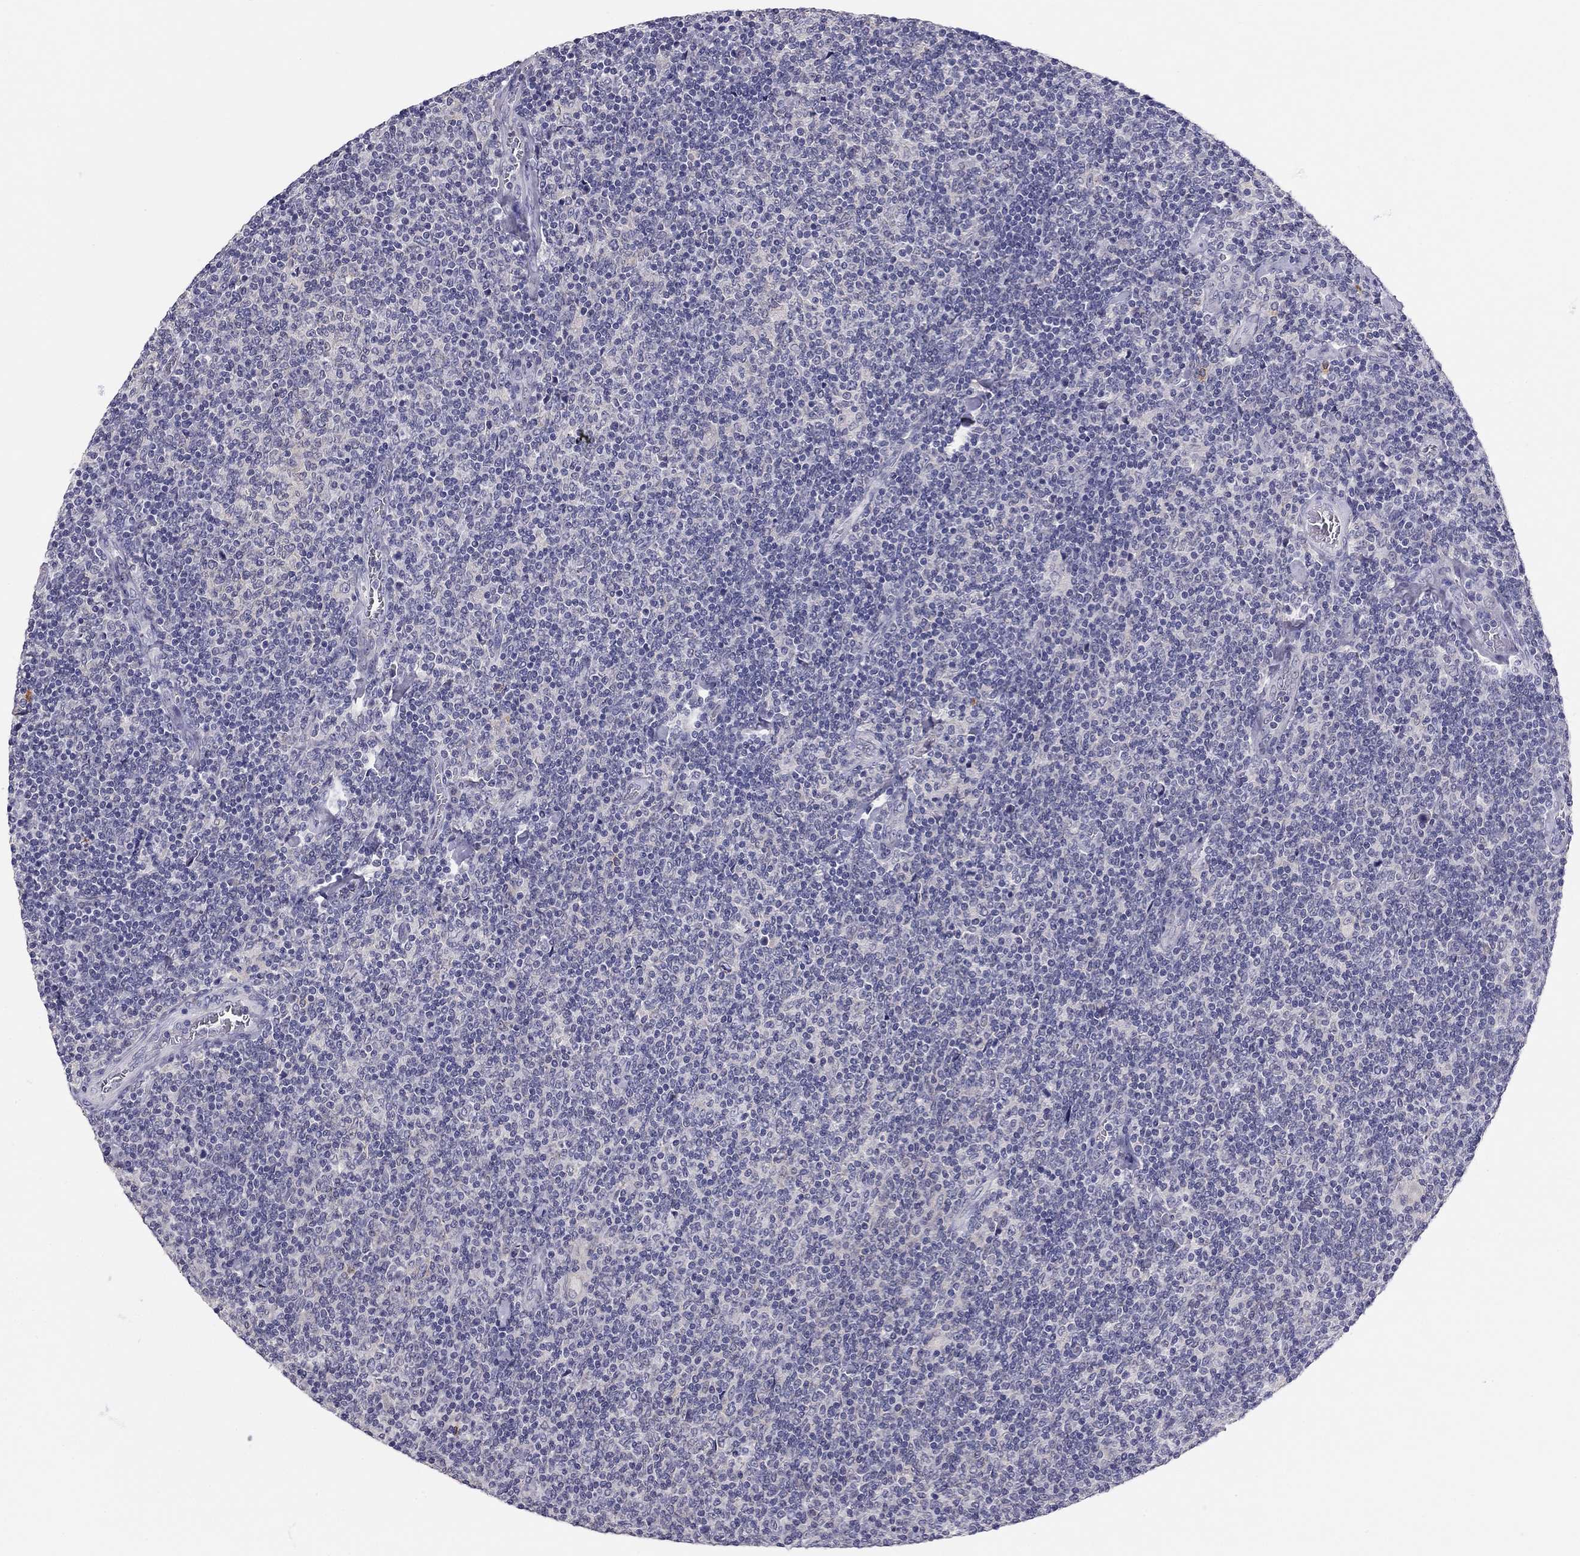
{"staining": {"intensity": "negative", "quantity": "none", "location": "none"}, "tissue": "lymphoma", "cell_type": "Tumor cells", "image_type": "cancer", "snomed": [{"axis": "morphology", "description": "Malignant lymphoma, non-Hodgkin's type, Low grade"}, {"axis": "topography", "description": "Lymph node"}], "caption": "An immunohistochemistry (IHC) image of low-grade malignant lymphoma, non-Hodgkin's type is shown. There is no staining in tumor cells of low-grade malignant lymphoma, non-Hodgkin's type. The staining was performed using DAB (3,3'-diaminobenzidine) to visualize the protein expression in brown, while the nuclei were stained in blue with hematoxylin (Magnification: 20x).", "gene": "SCARB1", "patient": {"sex": "male", "age": 52}}